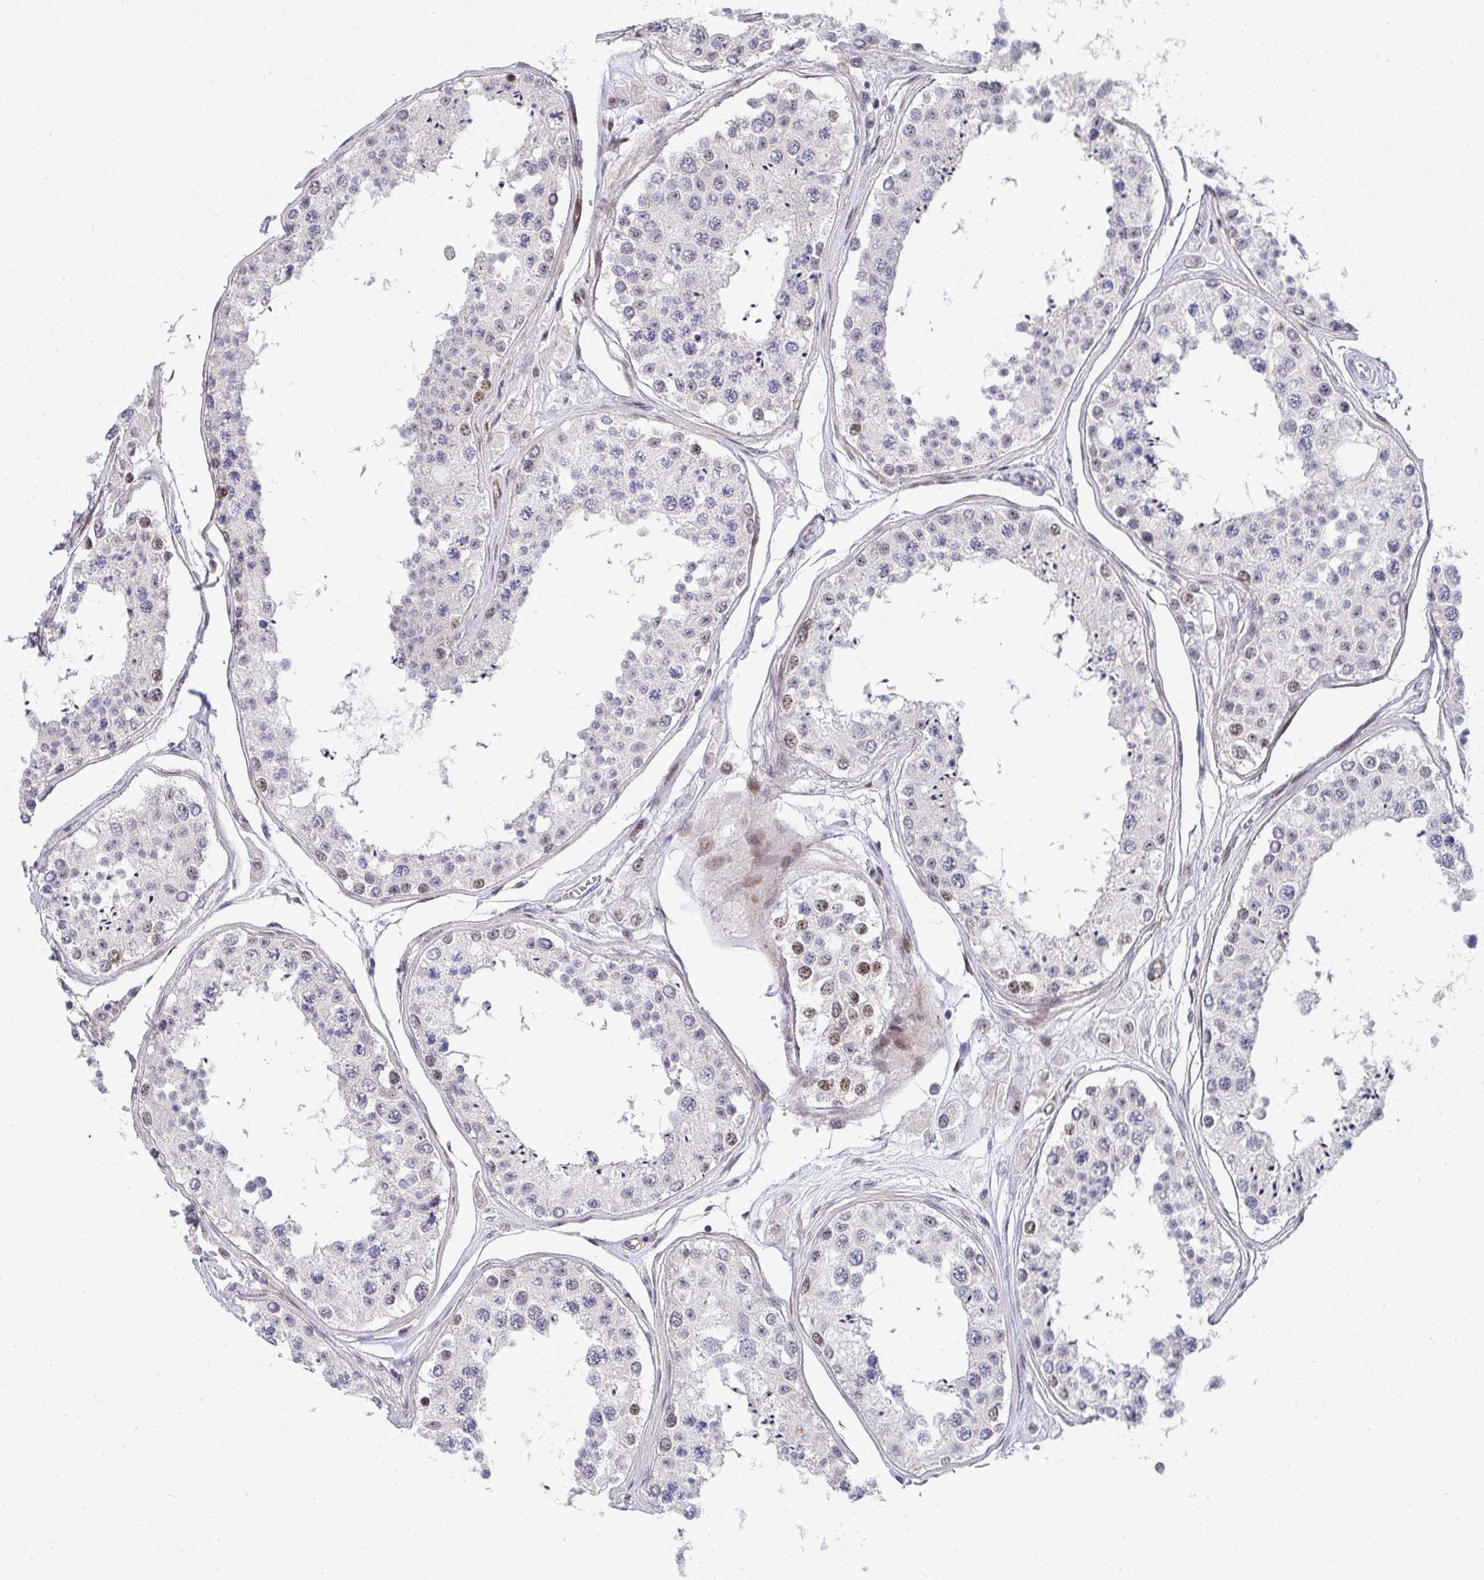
{"staining": {"intensity": "strong", "quantity": "<25%", "location": "nuclear"}, "tissue": "testis", "cell_type": "Cells in seminiferous ducts", "image_type": "normal", "snomed": [{"axis": "morphology", "description": "Normal tissue, NOS"}, {"axis": "topography", "description": "Testis"}], "caption": "Immunohistochemical staining of normal testis displays medium levels of strong nuclear positivity in about <25% of cells in seminiferous ducts. The protein of interest is shown in brown color, while the nuclei are stained blue.", "gene": "ZIC3", "patient": {"sex": "male", "age": 25}}